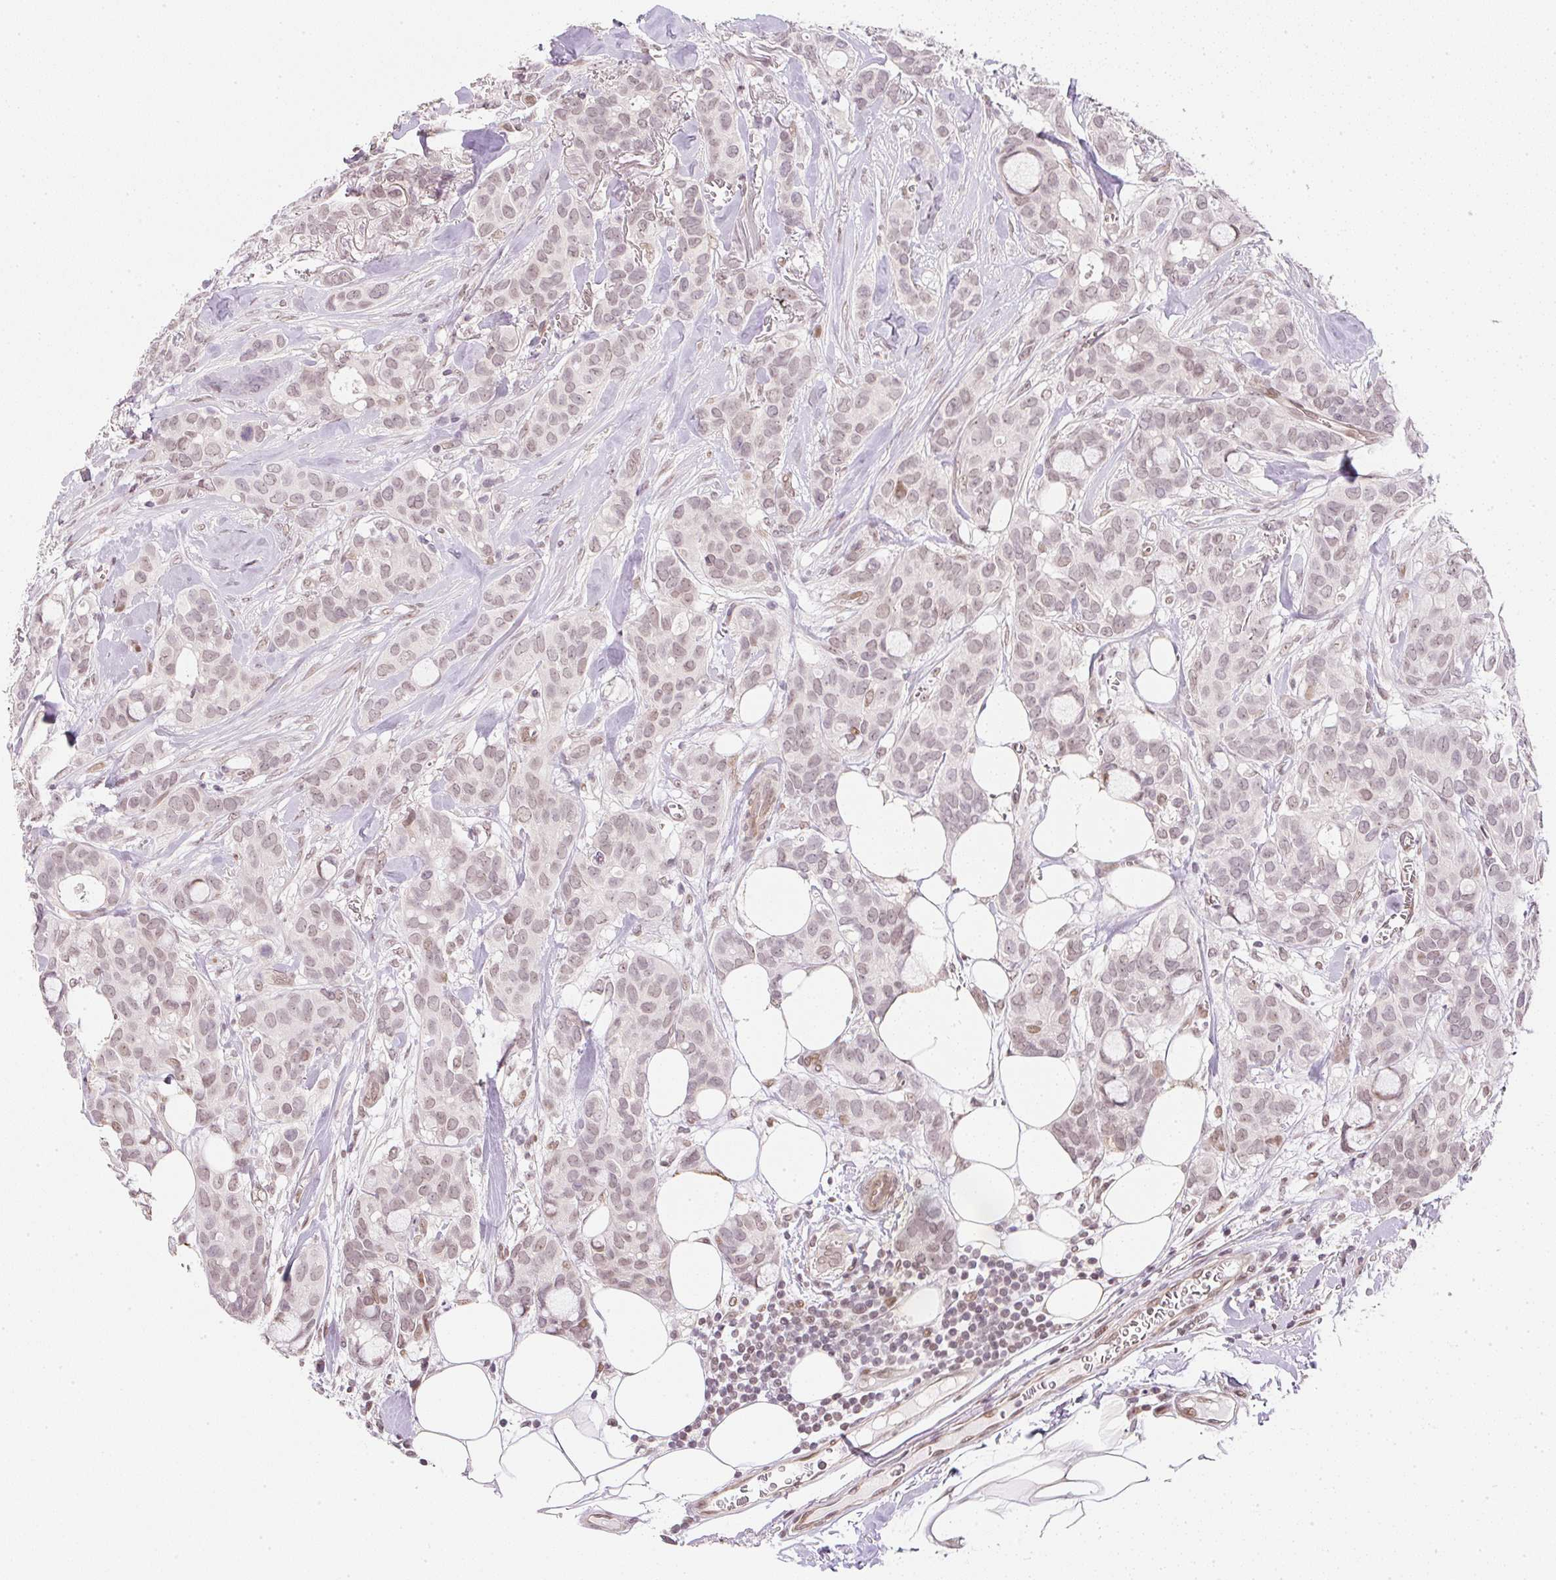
{"staining": {"intensity": "weak", "quantity": ">75%", "location": "nuclear"}, "tissue": "breast cancer", "cell_type": "Tumor cells", "image_type": "cancer", "snomed": [{"axis": "morphology", "description": "Duct carcinoma"}, {"axis": "topography", "description": "Breast"}], "caption": "Protein staining of breast infiltrating ductal carcinoma tissue displays weak nuclear staining in about >75% of tumor cells.", "gene": "DPPA4", "patient": {"sex": "female", "age": 84}}